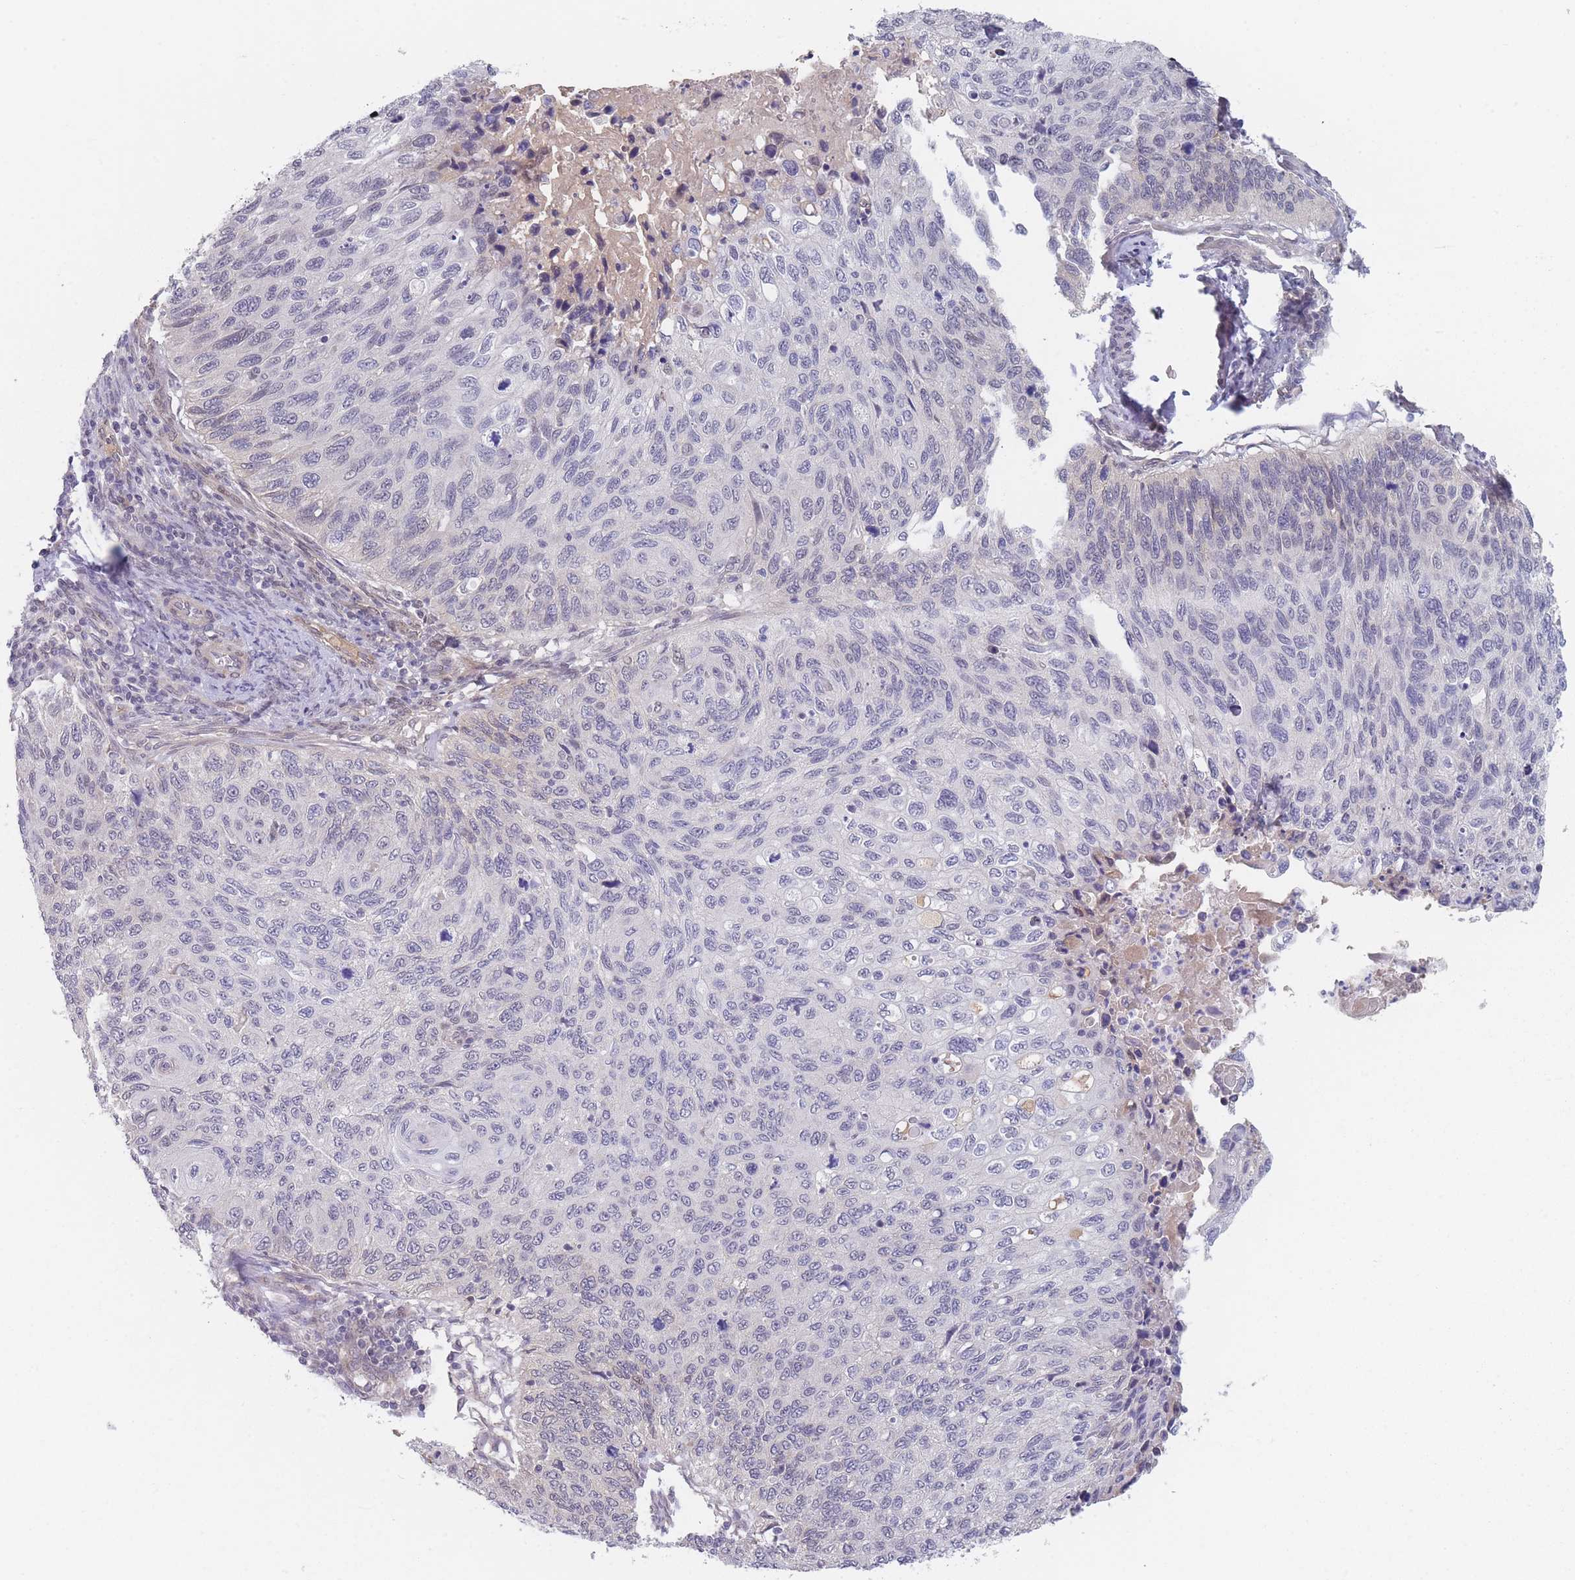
{"staining": {"intensity": "negative", "quantity": "none", "location": "none"}, "tissue": "cervical cancer", "cell_type": "Tumor cells", "image_type": "cancer", "snomed": [{"axis": "morphology", "description": "Squamous cell carcinoma, NOS"}, {"axis": "topography", "description": "Cervix"}], "caption": "High power microscopy image of an IHC image of squamous cell carcinoma (cervical), revealing no significant staining in tumor cells.", "gene": "ANKRD10", "patient": {"sex": "female", "age": 70}}